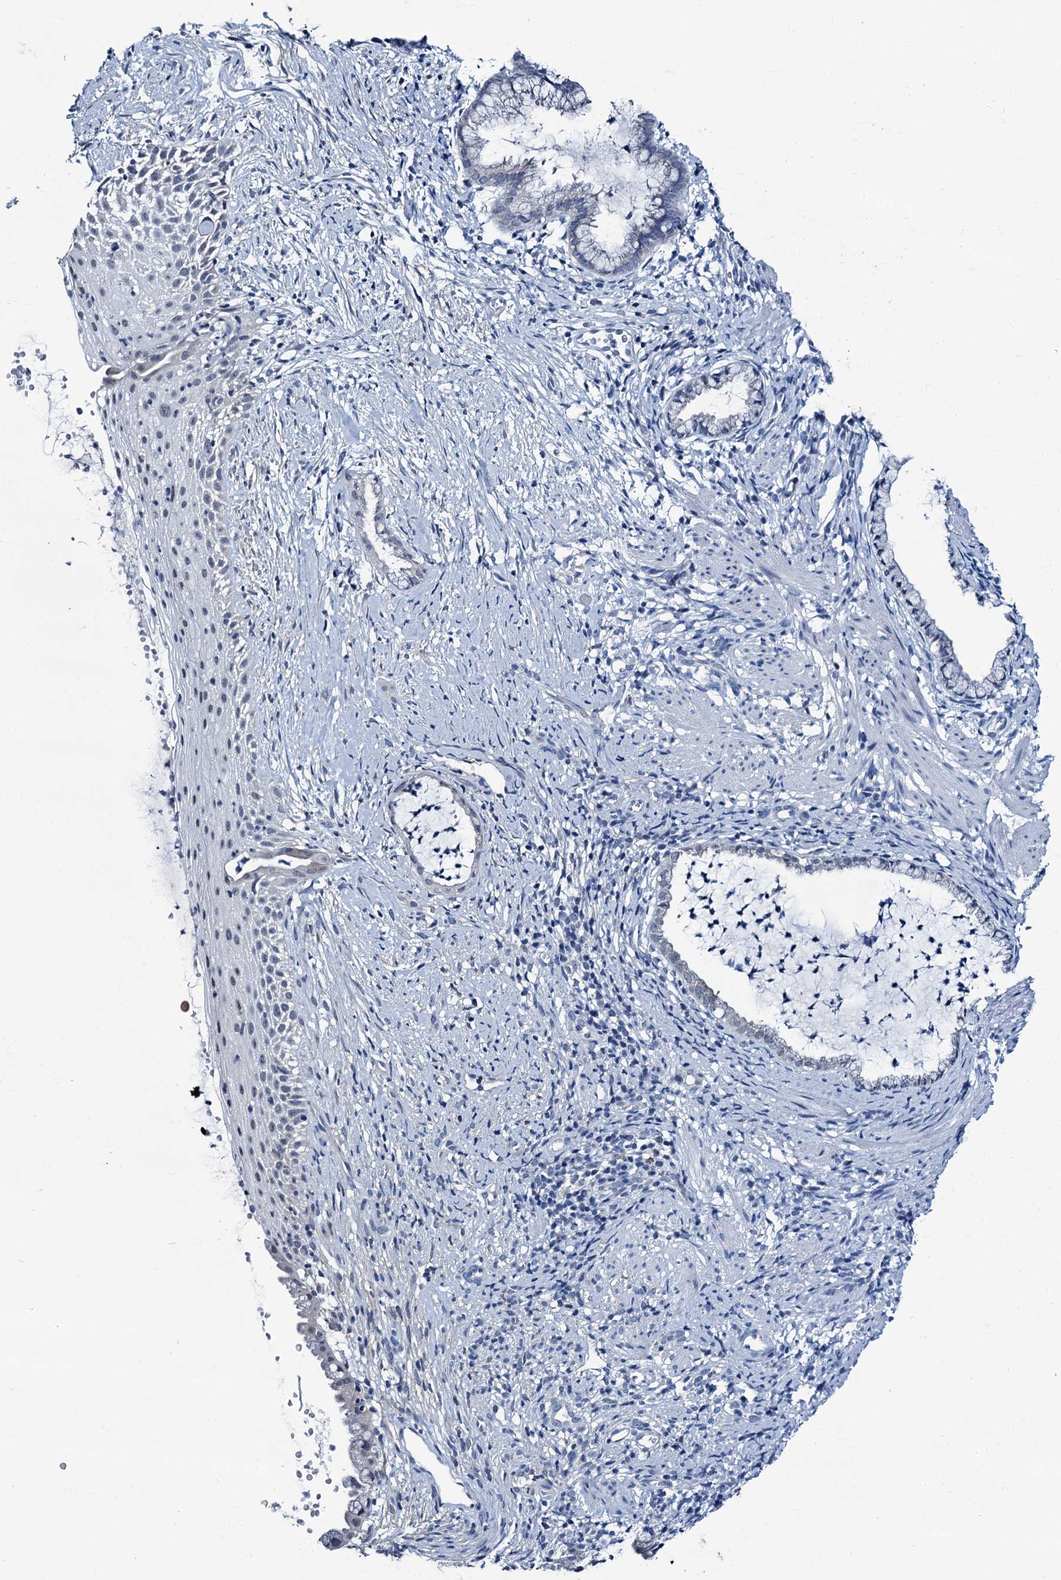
{"staining": {"intensity": "negative", "quantity": "none", "location": "none"}, "tissue": "cervix", "cell_type": "Glandular cells", "image_type": "normal", "snomed": [{"axis": "morphology", "description": "Normal tissue, NOS"}, {"axis": "topography", "description": "Cervix"}], "caption": "DAB (3,3'-diaminobenzidine) immunohistochemical staining of benign human cervix reveals no significant staining in glandular cells. (DAB (3,3'-diaminobenzidine) IHC, high magnification).", "gene": "MIOX", "patient": {"sex": "female", "age": 36}}